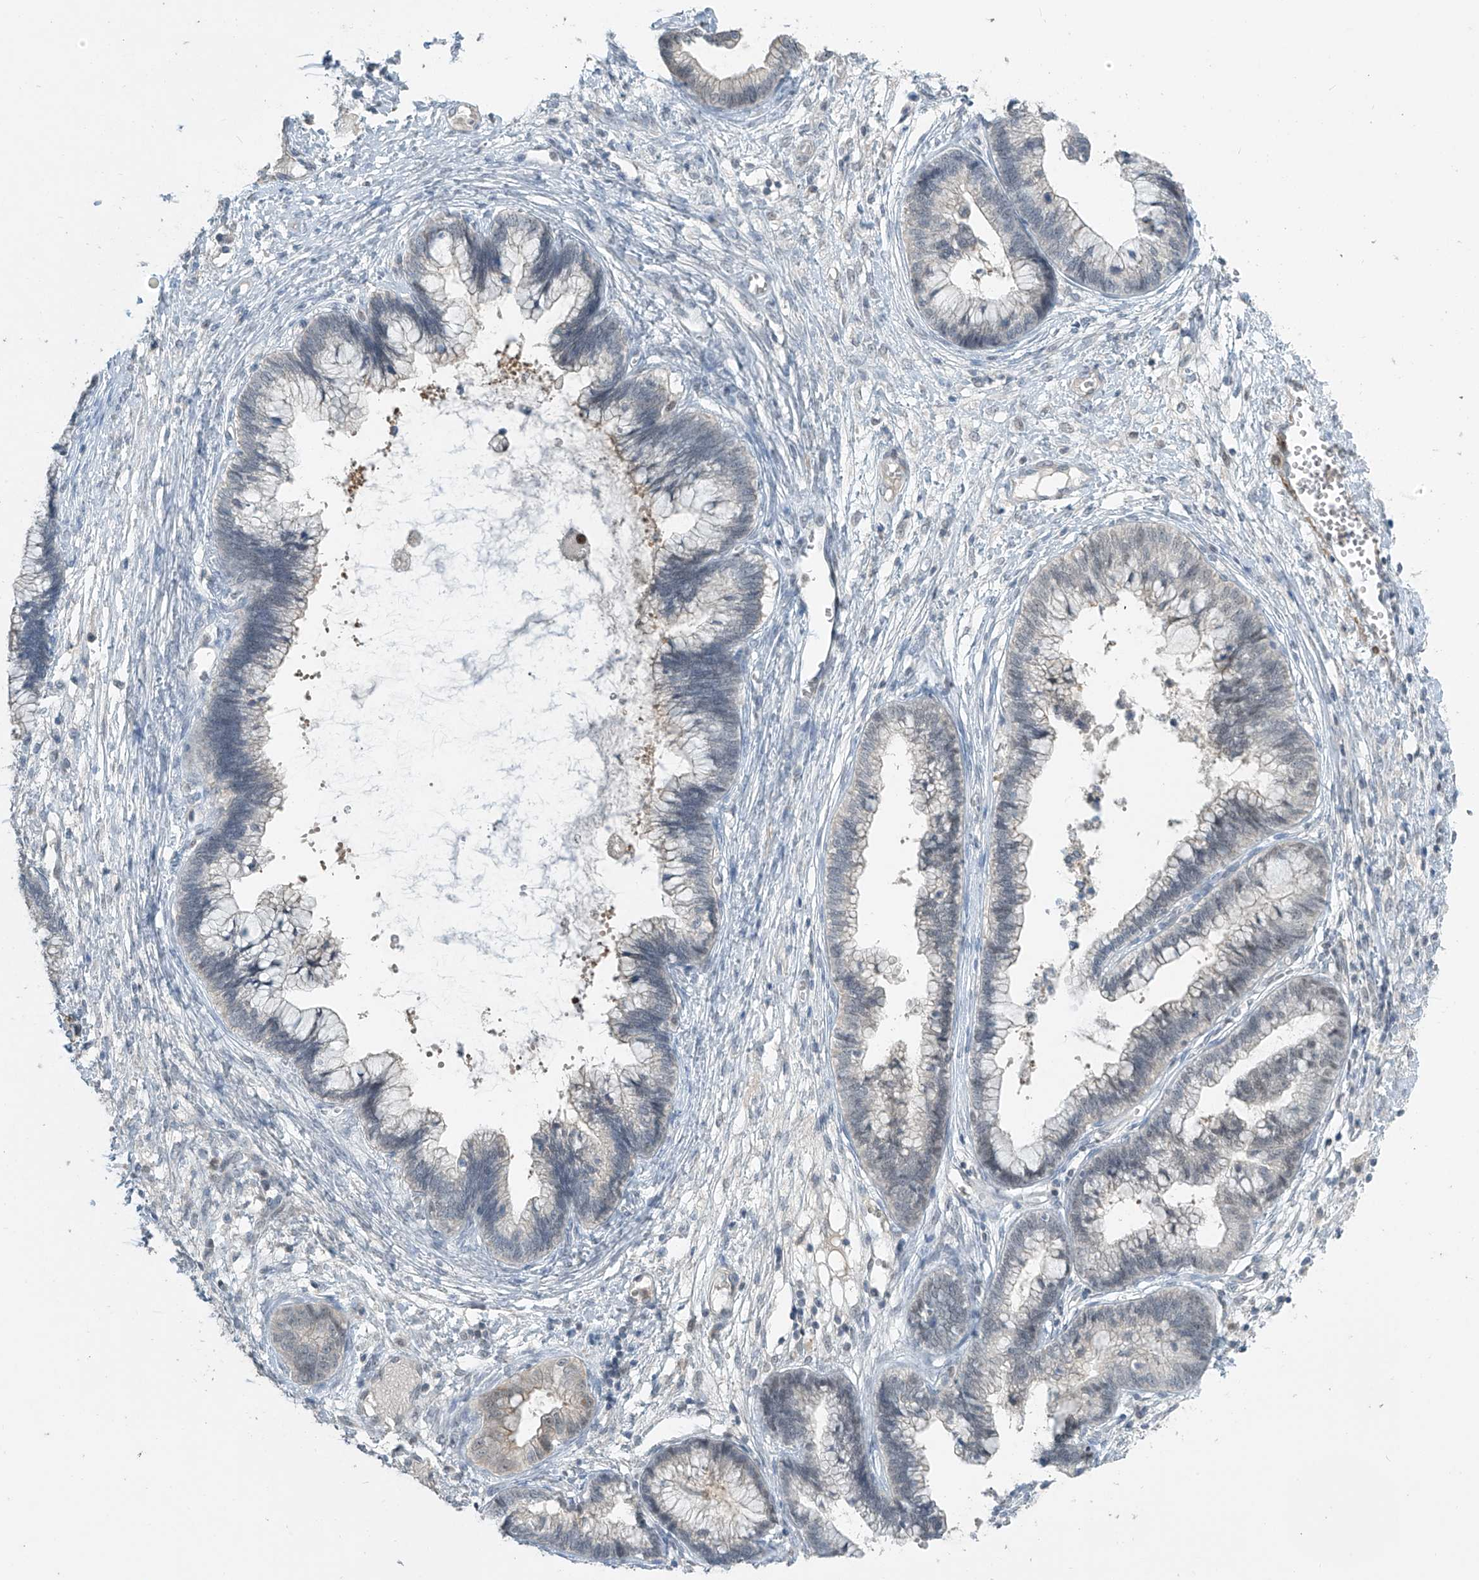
{"staining": {"intensity": "negative", "quantity": "none", "location": "none"}, "tissue": "cervical cancer", "cell_type": "Tumor cells", "image_type": "cancer", "snomed": [{"axis": "morphology", "description": "Adenocarcinoma, NOS"}, {"axis": "topography", "description": "Cervix"}], "caption": "An image of human cervical cancer is negative for staining in tumor cells.", "gene": "METAP1D", "patient": {"sex": "female", "age": 44}}